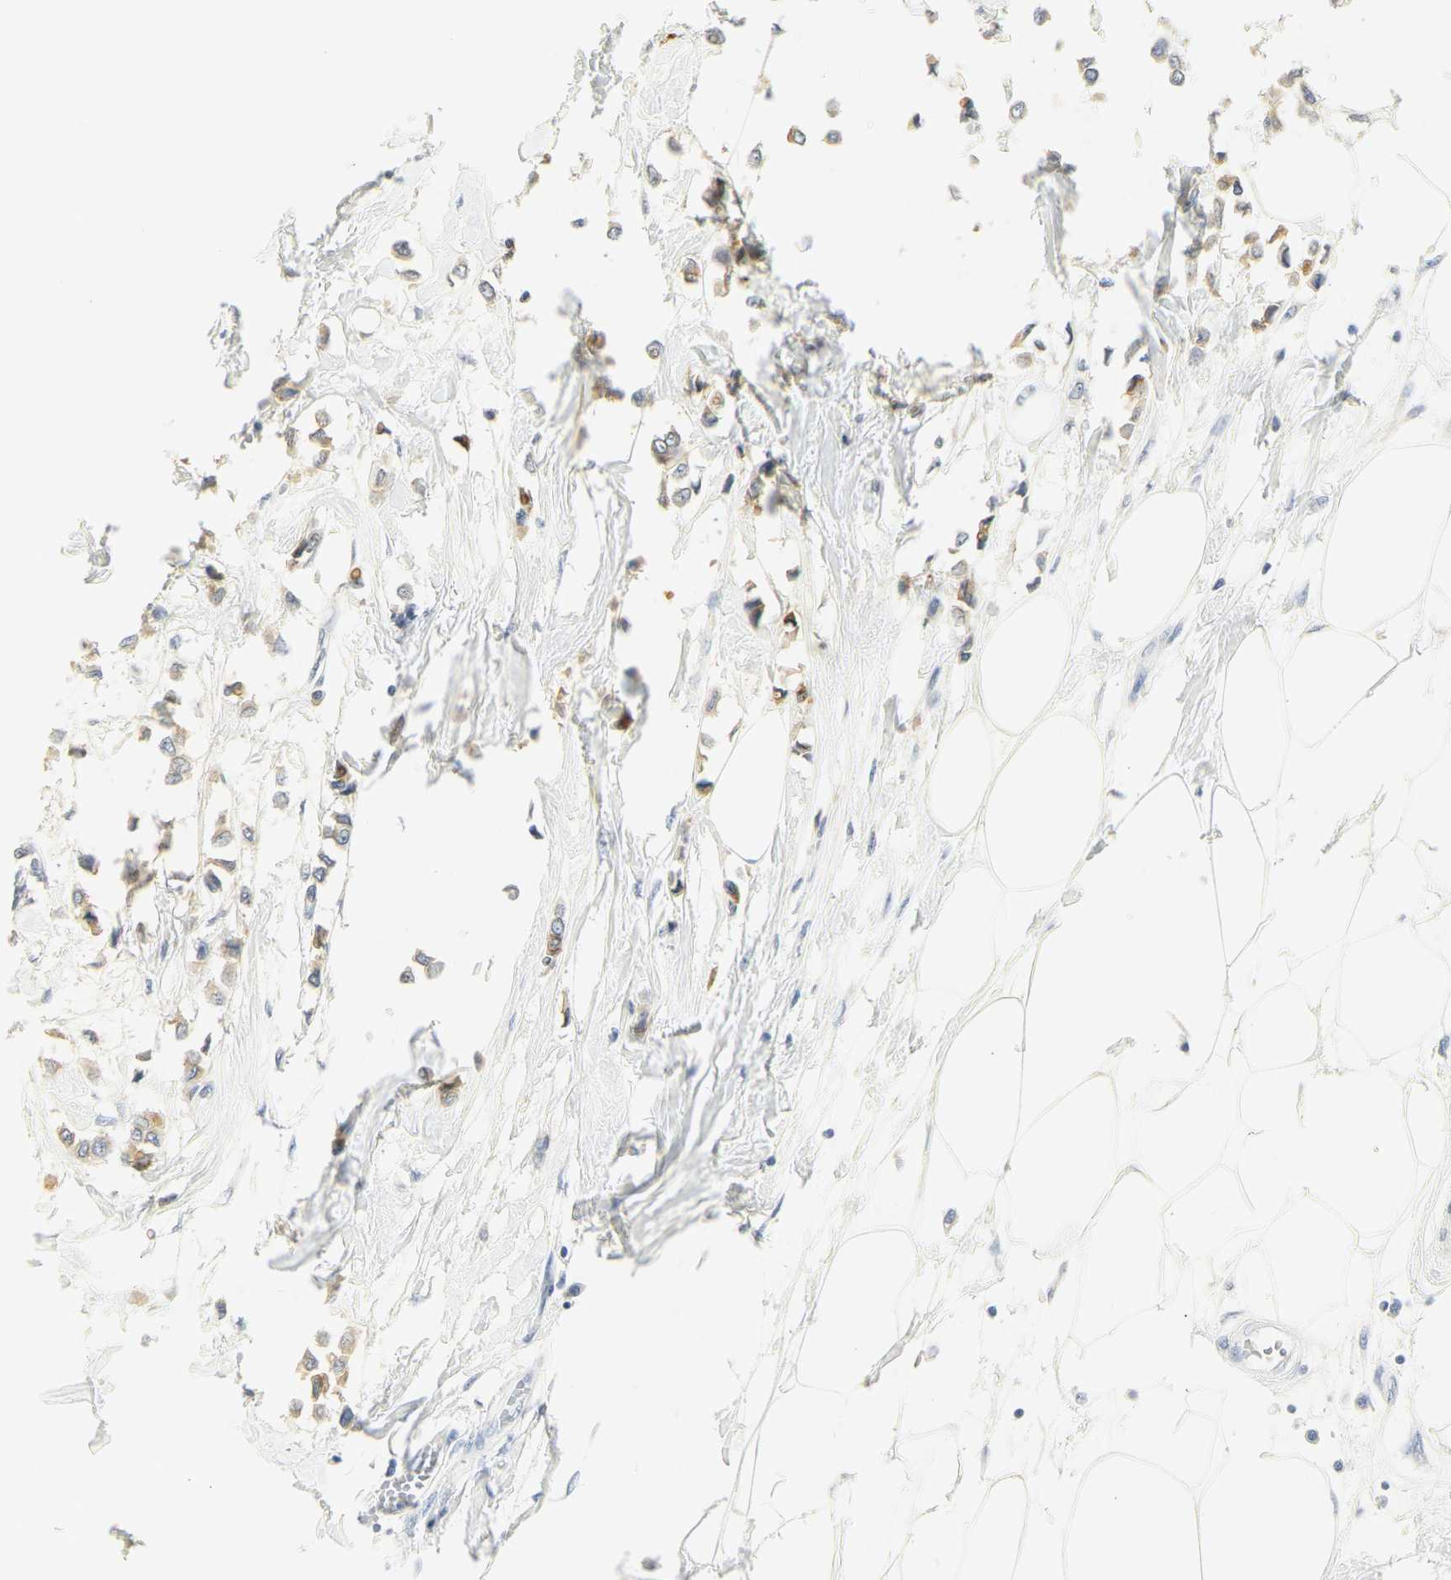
{"staining": {"intensity": "moderate", "quantity": ">75%", "location": "cytoplasmic/membranous"}, "tissue": "breast cancer", "cell_type": "Tumor cells", "image_type": "cancer", "snomed": [{"axis": "morphology", "description": "Lobular carcinoma"}, {"axis": "topography", "description": "Breast"}], "caption": "A medium amount of moderate cytoplasmic/membranous positivity is appreciated in approximately >75% of tumor cells in lobular carcinoma (breast) tissue. (DAB (3,3'-diaminobenzidine) = brown stain, brightfield microscopy at high magnification).", "gene": "CEACAM5", "patient": {"sex": "female", "age": 51}}